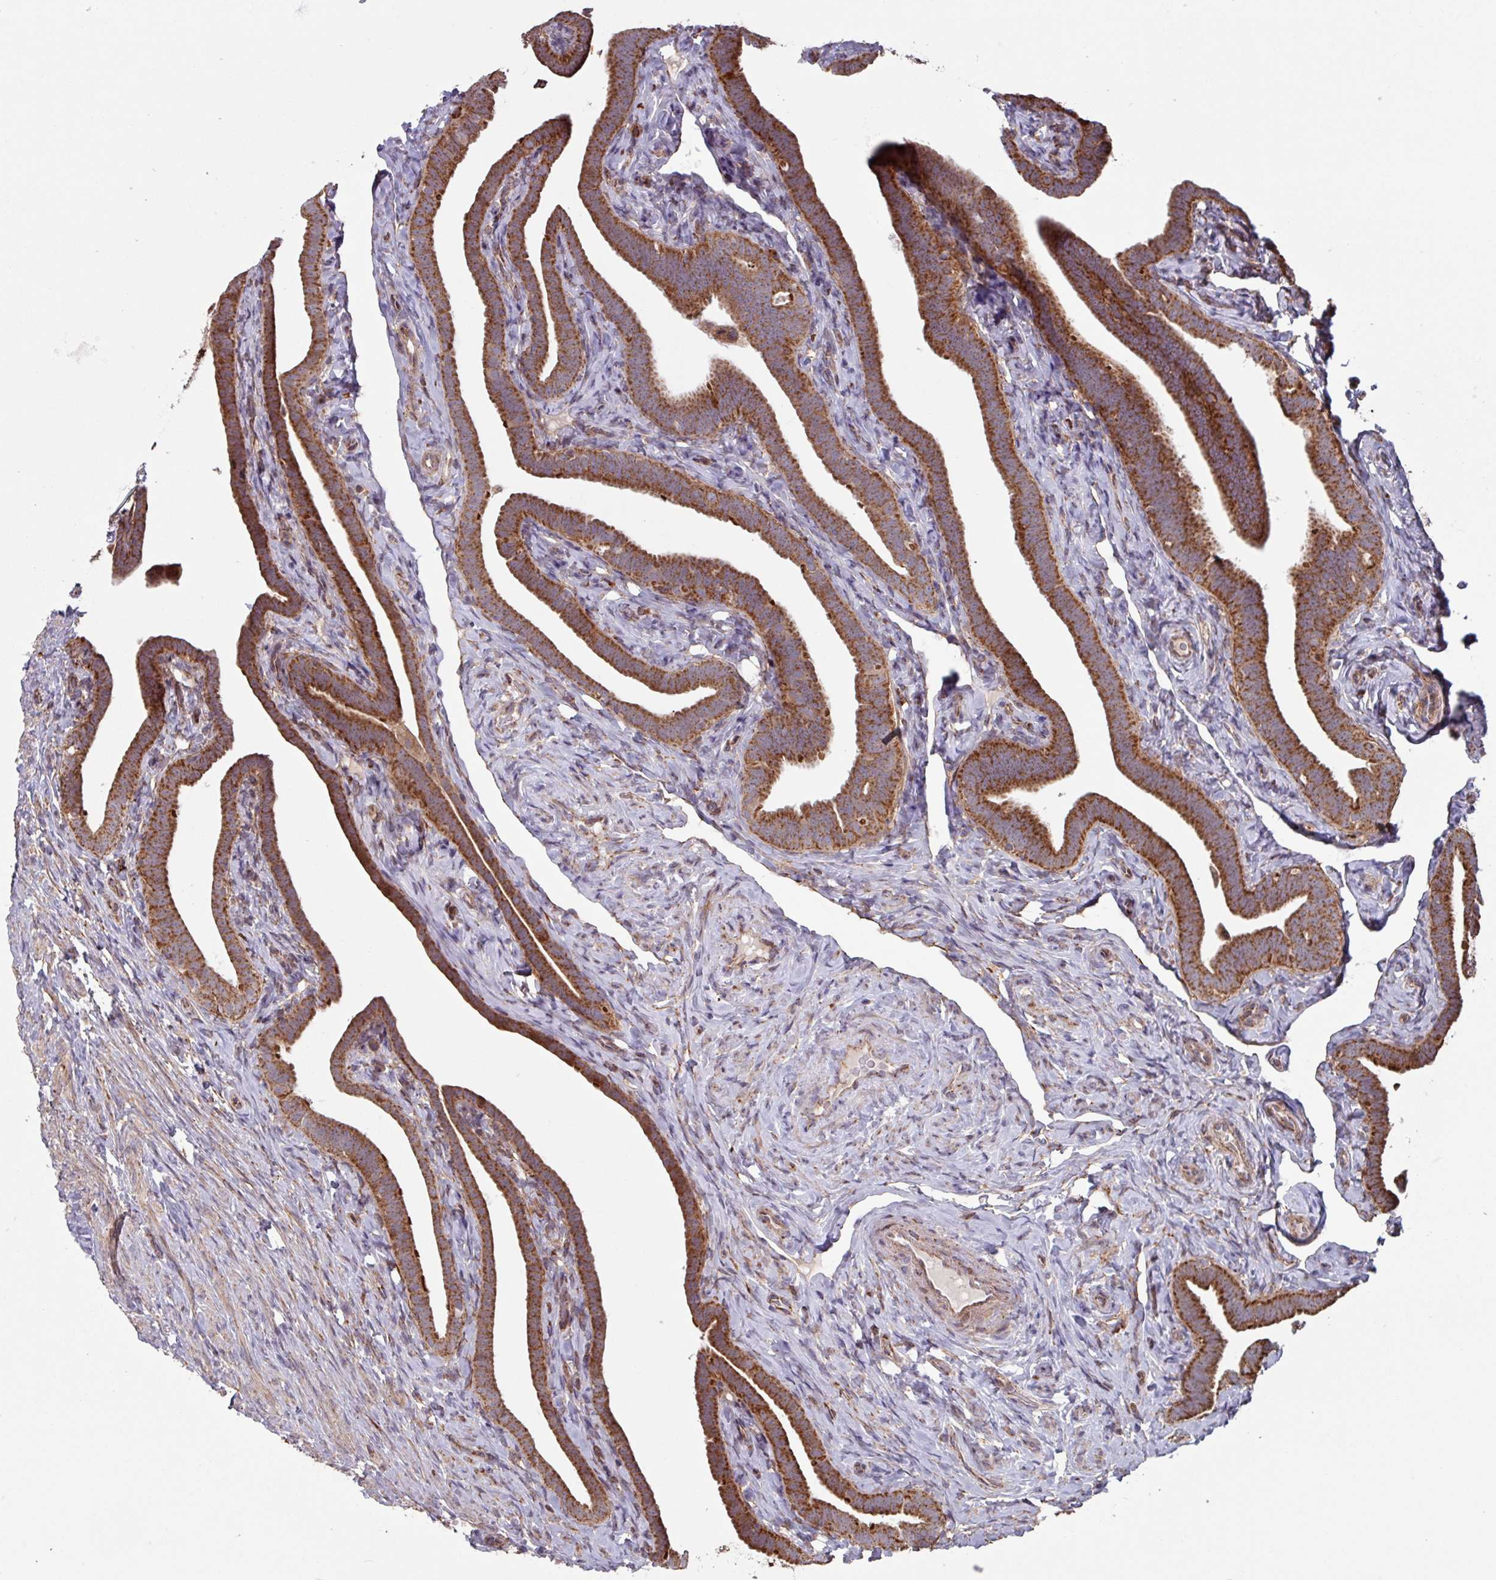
{"staining": {"intensity": "strong", "quantity": ">75%", "location": "cytoplasmic/membranous"}, "tissue": "fallopian tube", "cell_type": "Glandular cells", "image_type": "normal", "snomed": [{"axis": "morphology", "description": "Normal tissue, NOS"}, {"axis": "topography", "description": "Fallopian tube"}], "caption": "This is an image of IHC staining of normal fallopian tube, which shows strong positivity in the cytoplasmic/membranous of glandular cells.", "gene": "COX7C", "patient": {"sex": "female", "age": 69}}